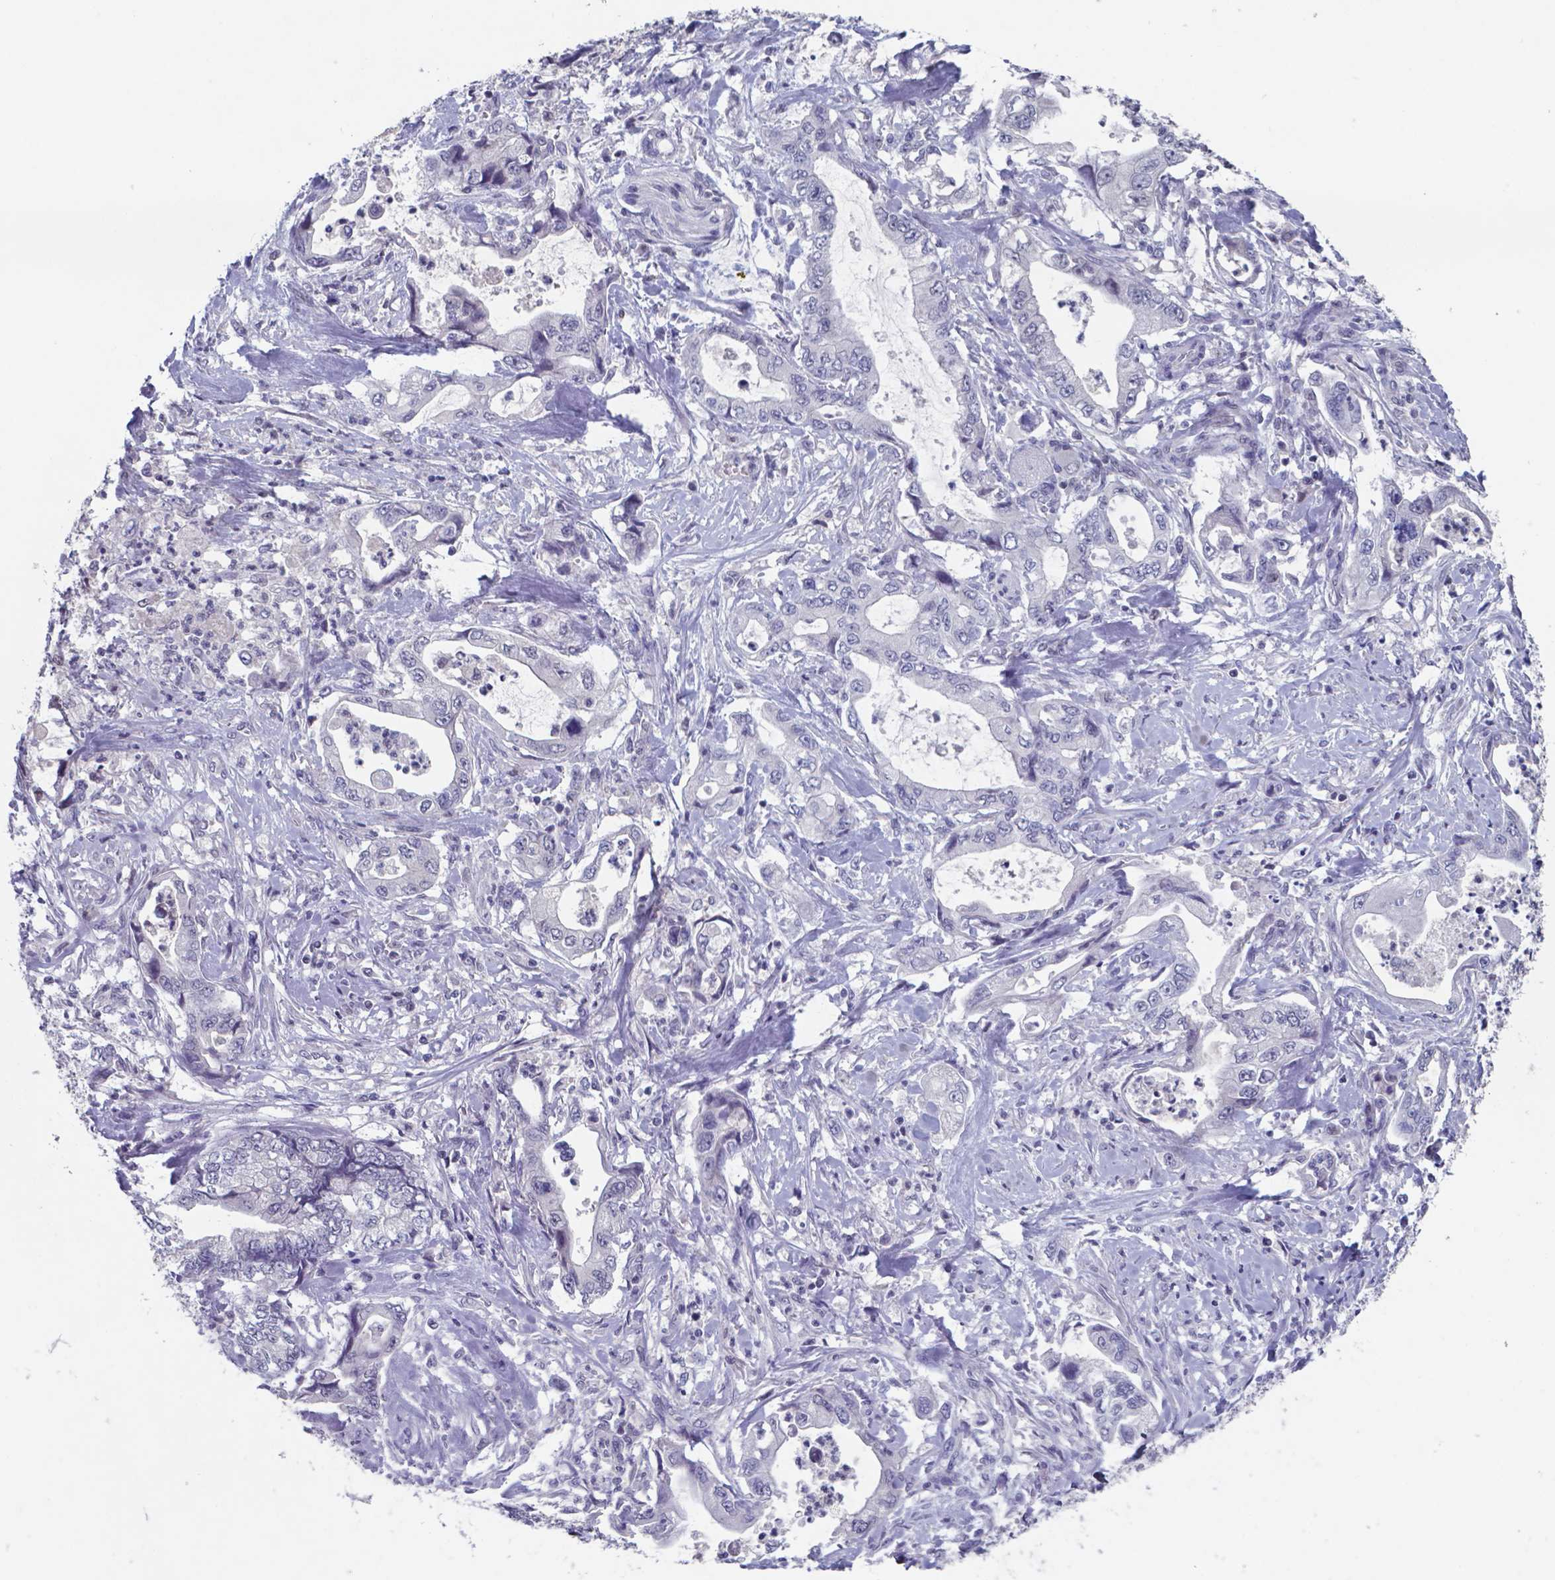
{"staining": {"intensity": "negative", "quantity": "none", "location": "none"}, "tissue": "stomach cancer", "cell_type": "Tumor cells", "image_type": "cancer", "snomed": [{"axis": "morphology", "description": "Adenocarcinoma, NOS"}, {"axis": "topography", "description": "Pancreas"}, {"axis": "topography", "description": "Stomach, upper"}], "caption": "Adenocarcinoma (stomach) stained for a protein using IHC shows no staining tumor cells.", "gene": "TDP2", "patient": {"sex": "male", "age": 77}}